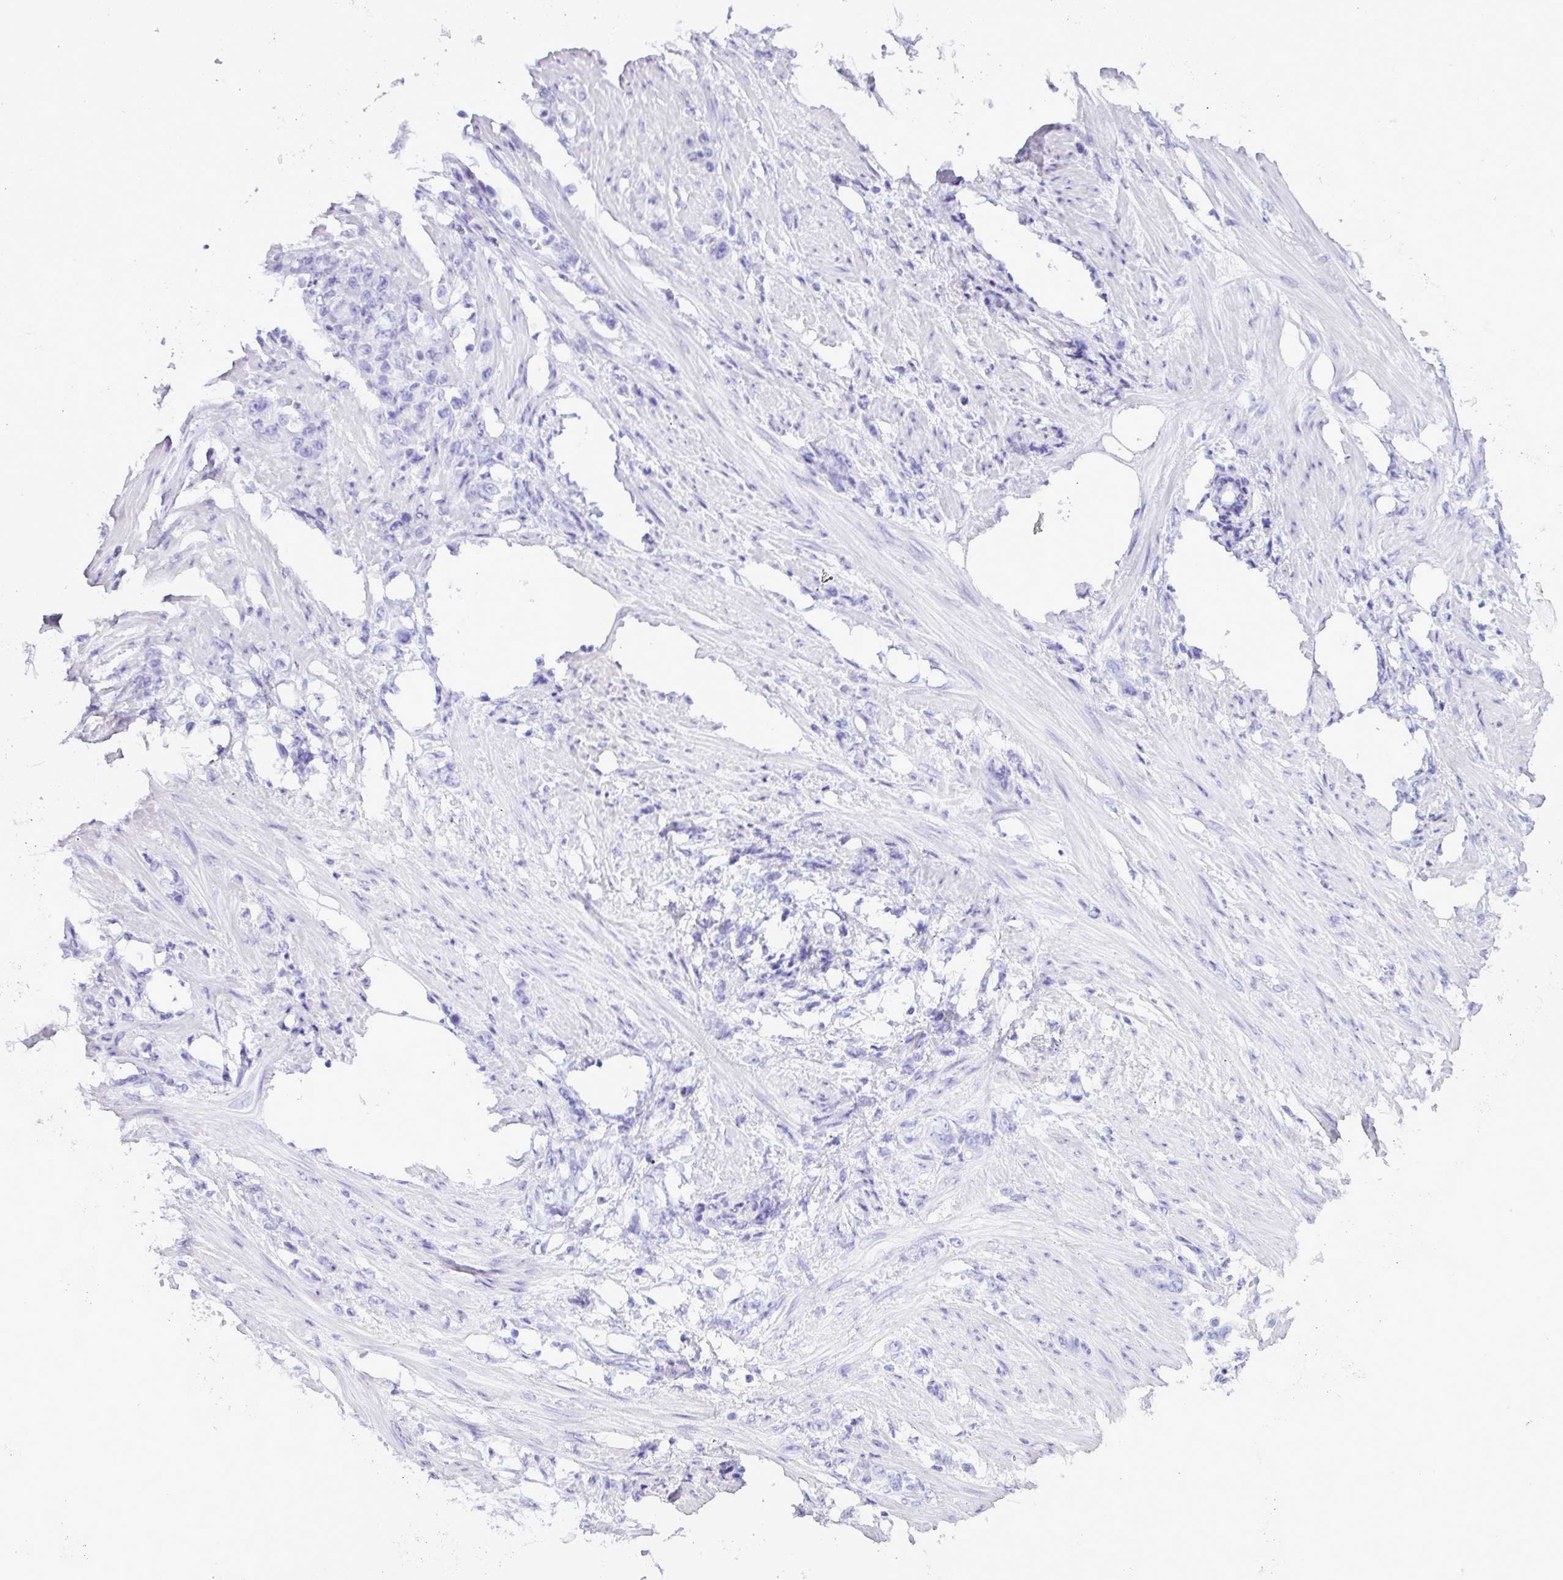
{"staining": {"intensity": "negative", "quantity": "none", "location": "none"}, "tissue": "stomach cancer", "cell_type": "Tumor cells", "image_type": "cancer", "snomed": [{"axis": "morphology", "description": "Normal tissue, NOS"}, {"axis": "morphology", "description": "Adenocarcinoma, NOS"}, {"axis": "topography", "description": "Stomach"}], "caption": "A high-resolution photomicrograph shows immunohistochemistry (IHC) staining of stomach cancer (adenocarcinoma), which shows no significant positivity in tumor cells.", "gene": "TNFSF12", "patient": {"sex": "female", "age": 79}}